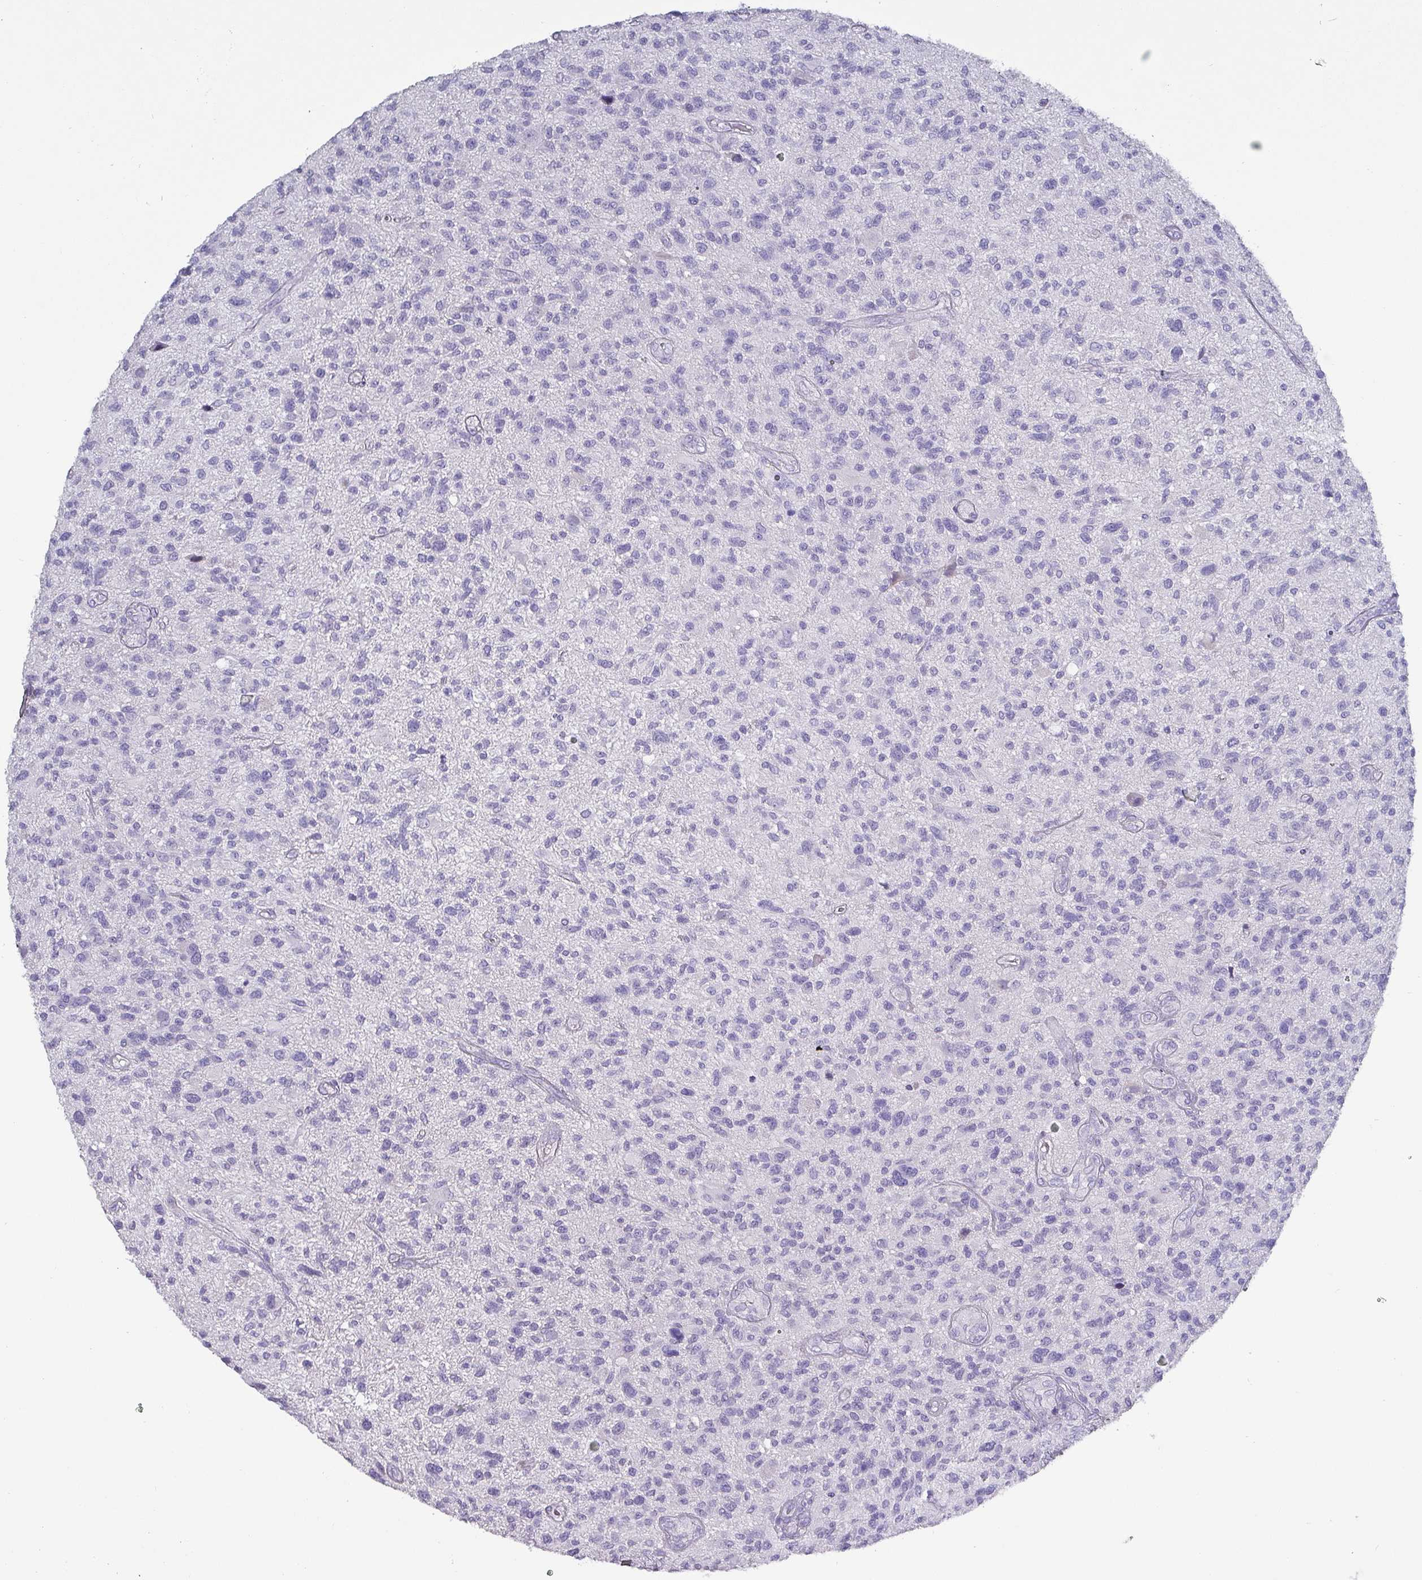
{"staining": {"intensity": "negative", "quantity": "none", "location": "none"}, "tissue": "glioma", "cell_type": "Tumor cells", "image_type": "cancer", "snomed": [{"axis": "morphology", "description": "Glioma, malignant, High grade"}, {"axis": "topography", "description": "Brain"}], "caption": "The micrograph demonstrates no staining of tumor cells in high-grade glioma (malignant). (Immunohistochemistry, brightfield microscopy, high magnification).", "gene": "INS-IGF2", "patient": {"sex": "male", "age": 47}}